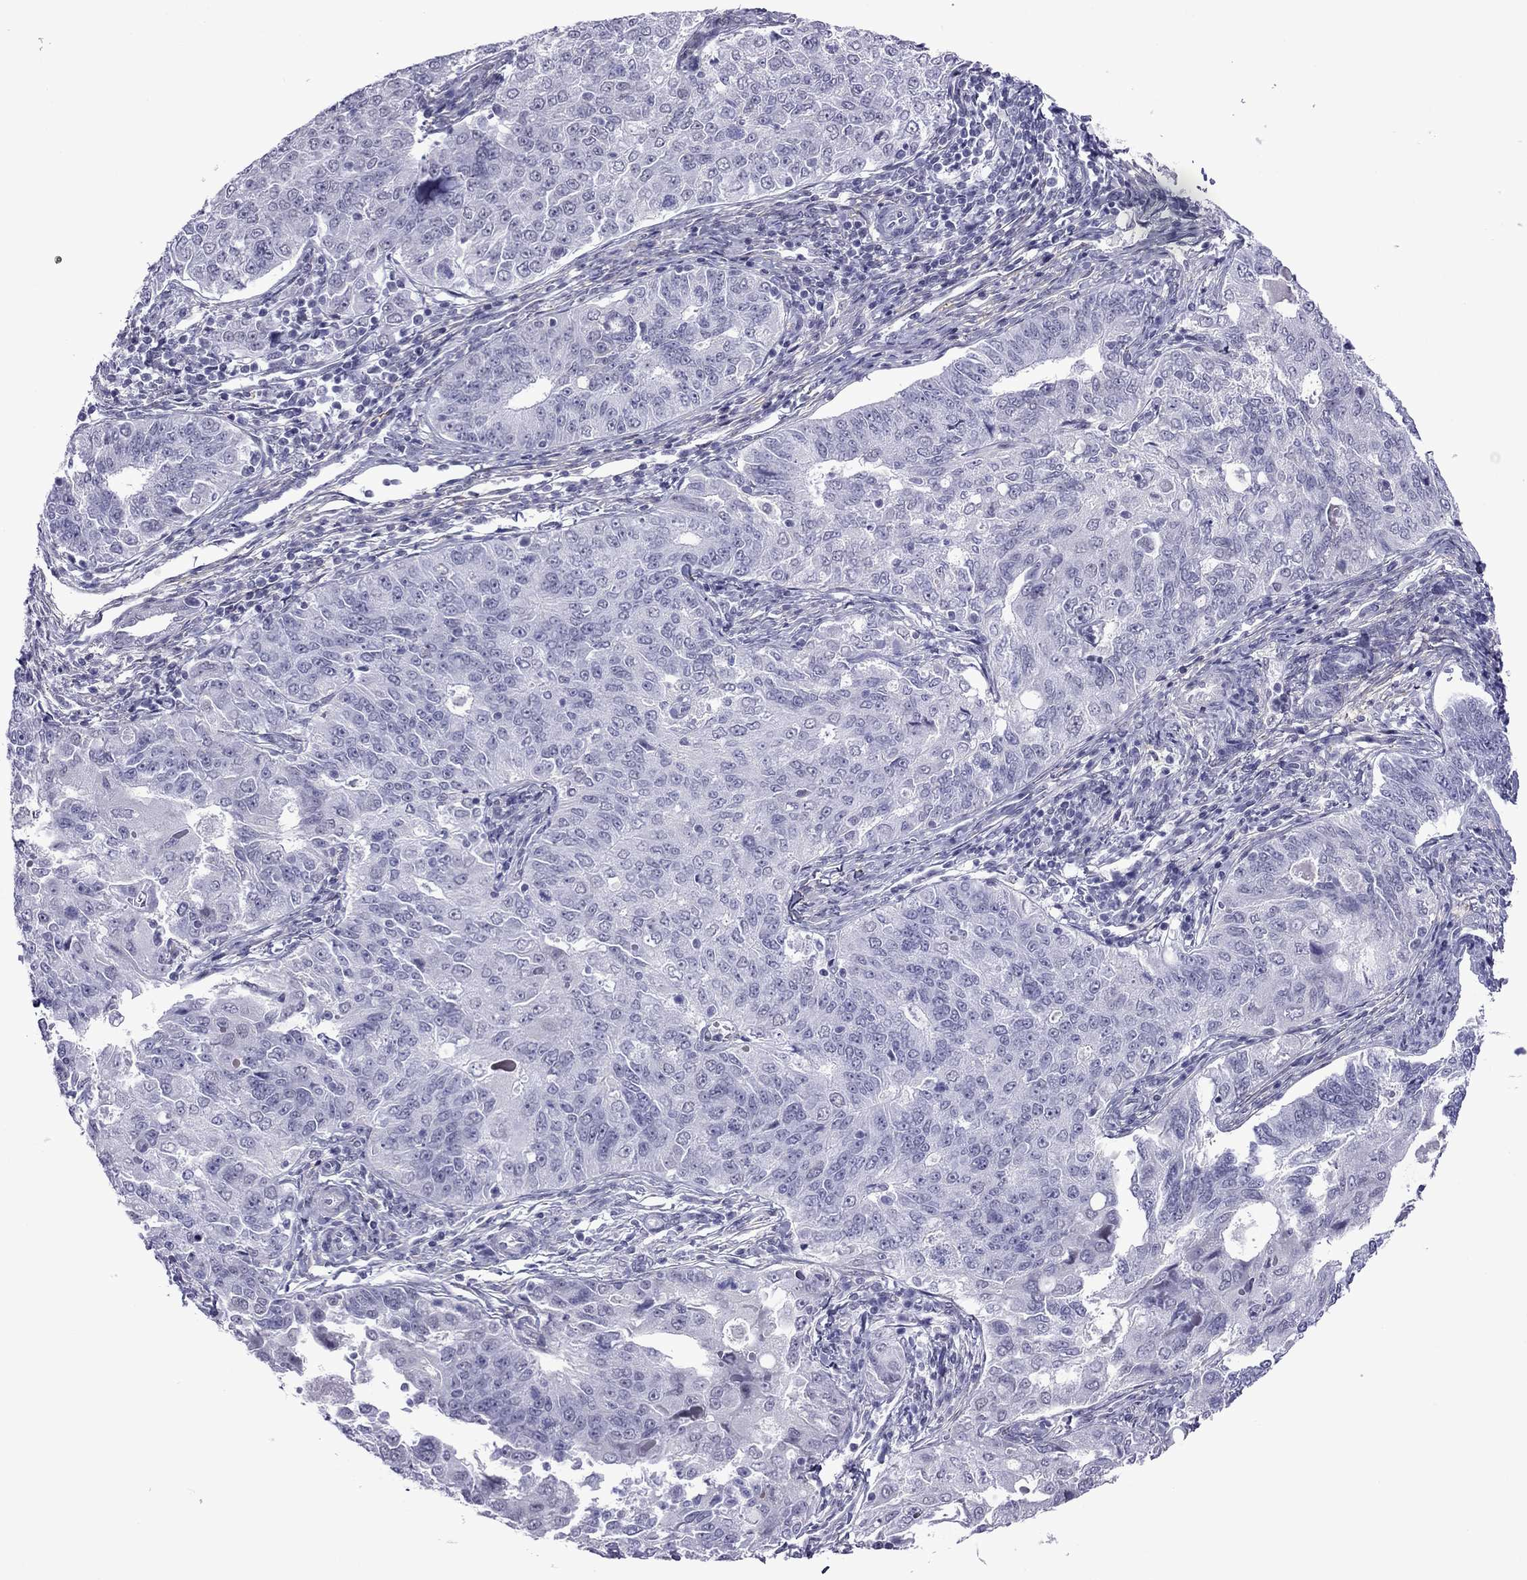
{"staining": {"intensity": "negative", "quantity": "none", "location": "none"}, "tissue": "endometrial cancer", "cell_type": "Tumor cells", "image_type": "cancer", "snomed": [{"axis": "morphology", "description": "Adenocarcinoma, NOS"}, {"axis": "topography", "description": "Endometrium"}], "caption": "There is no significant expression in tumor cells of adenocarcinoma (endometrial).", "gene": "ZNF646", "patient": {"sex": "female", "age": 43}}